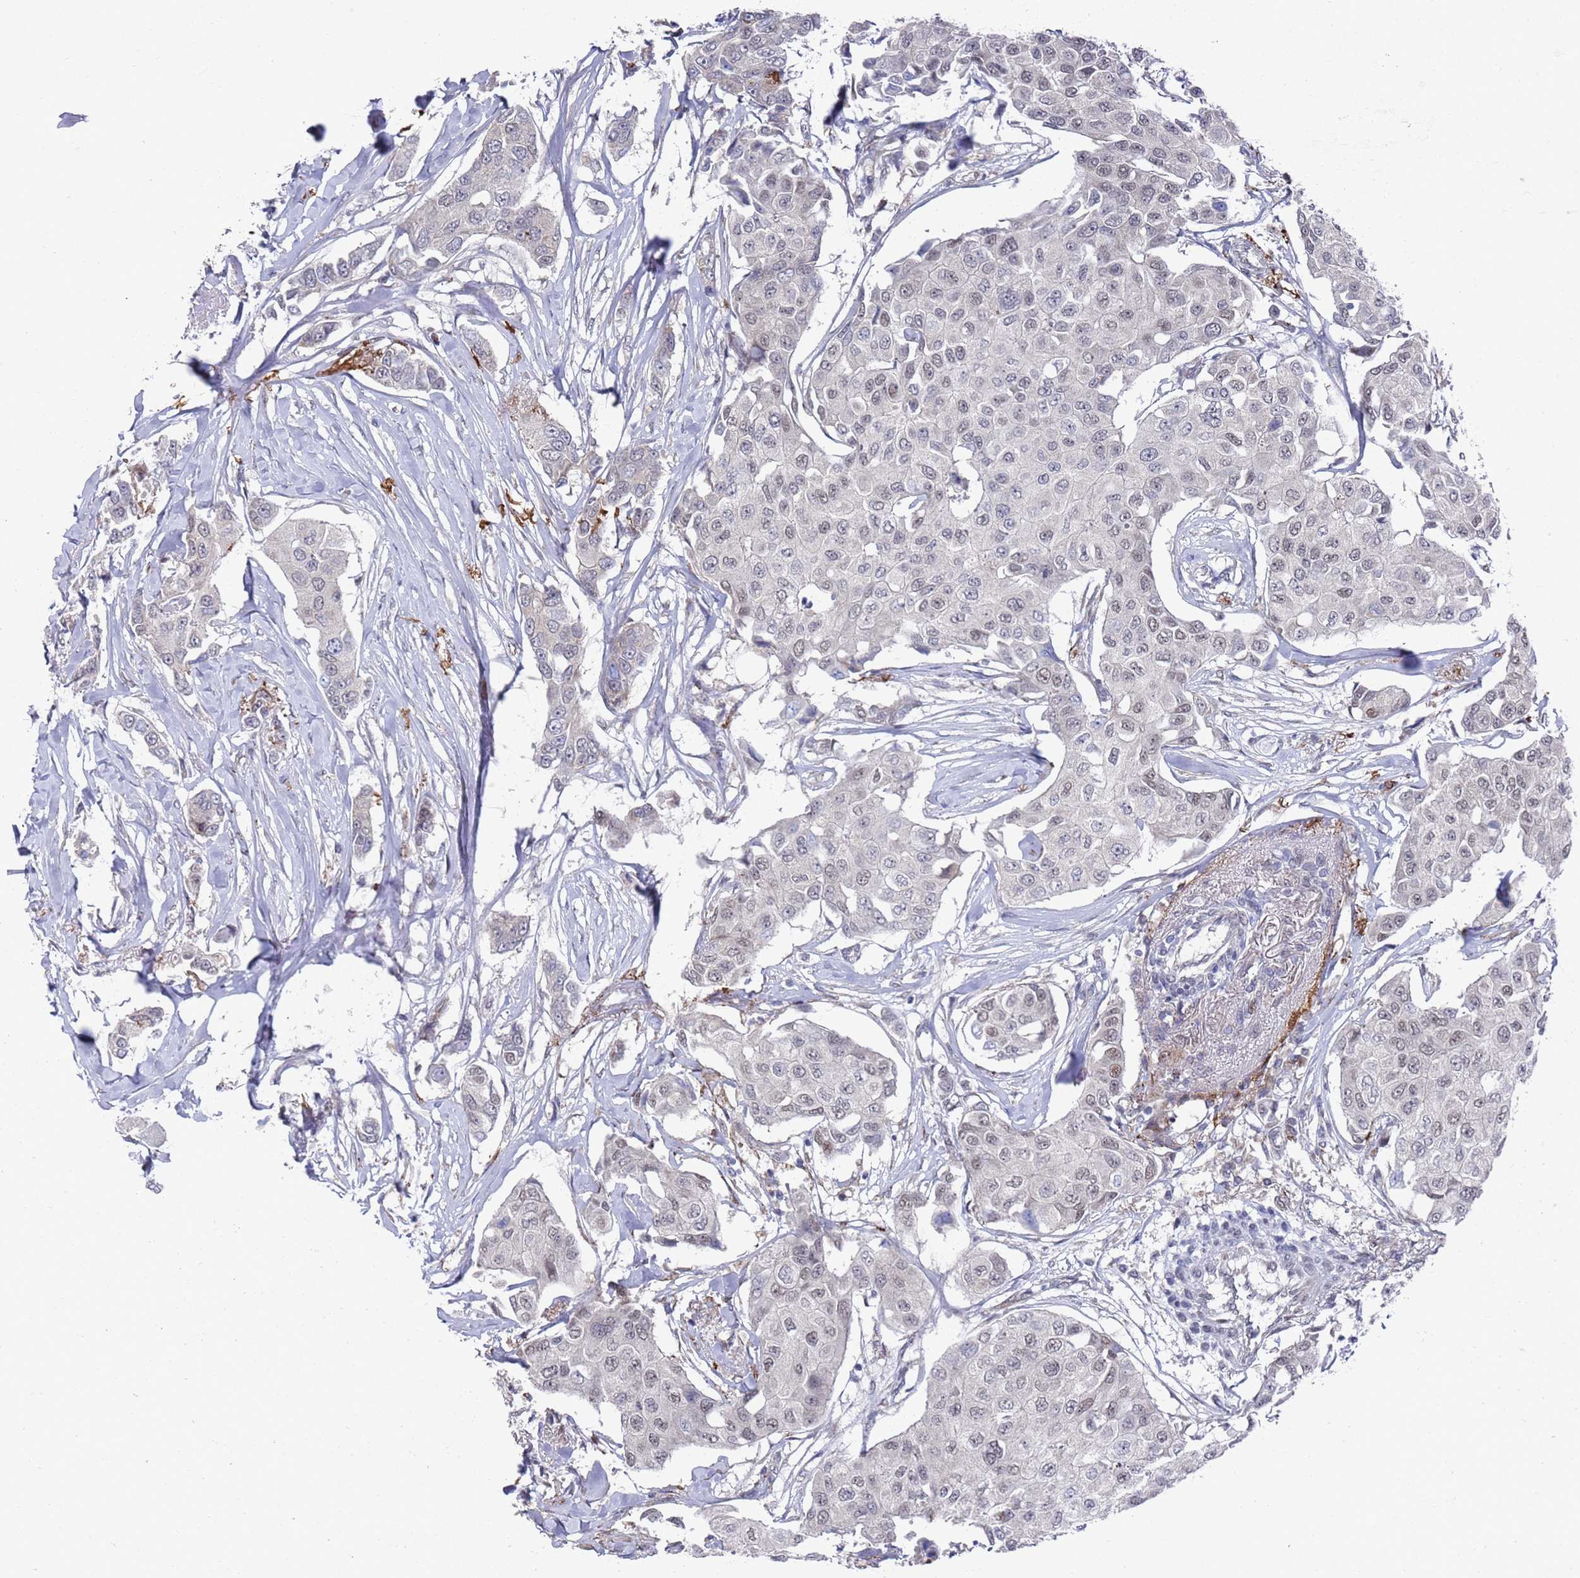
{"staining": {"intensity": "negative", "quantity": "none", "location": "none"}, "tissue": "breast cancer", "cell_type": "Tumor cells", "image_type": "cancer", "snomed": [{"axis": "morphology", "description": "Duct carcinoma"}, {"axis": "topography", "description": "Breast"}], "caption": "Immunohistochemistry histopathology image of human breast intraductal carcinoma stained for a protein (brown), which exhibits no expression in tumor cells.", "gene": "COPS6", "patient": {"sex": "female", "age": 80}}